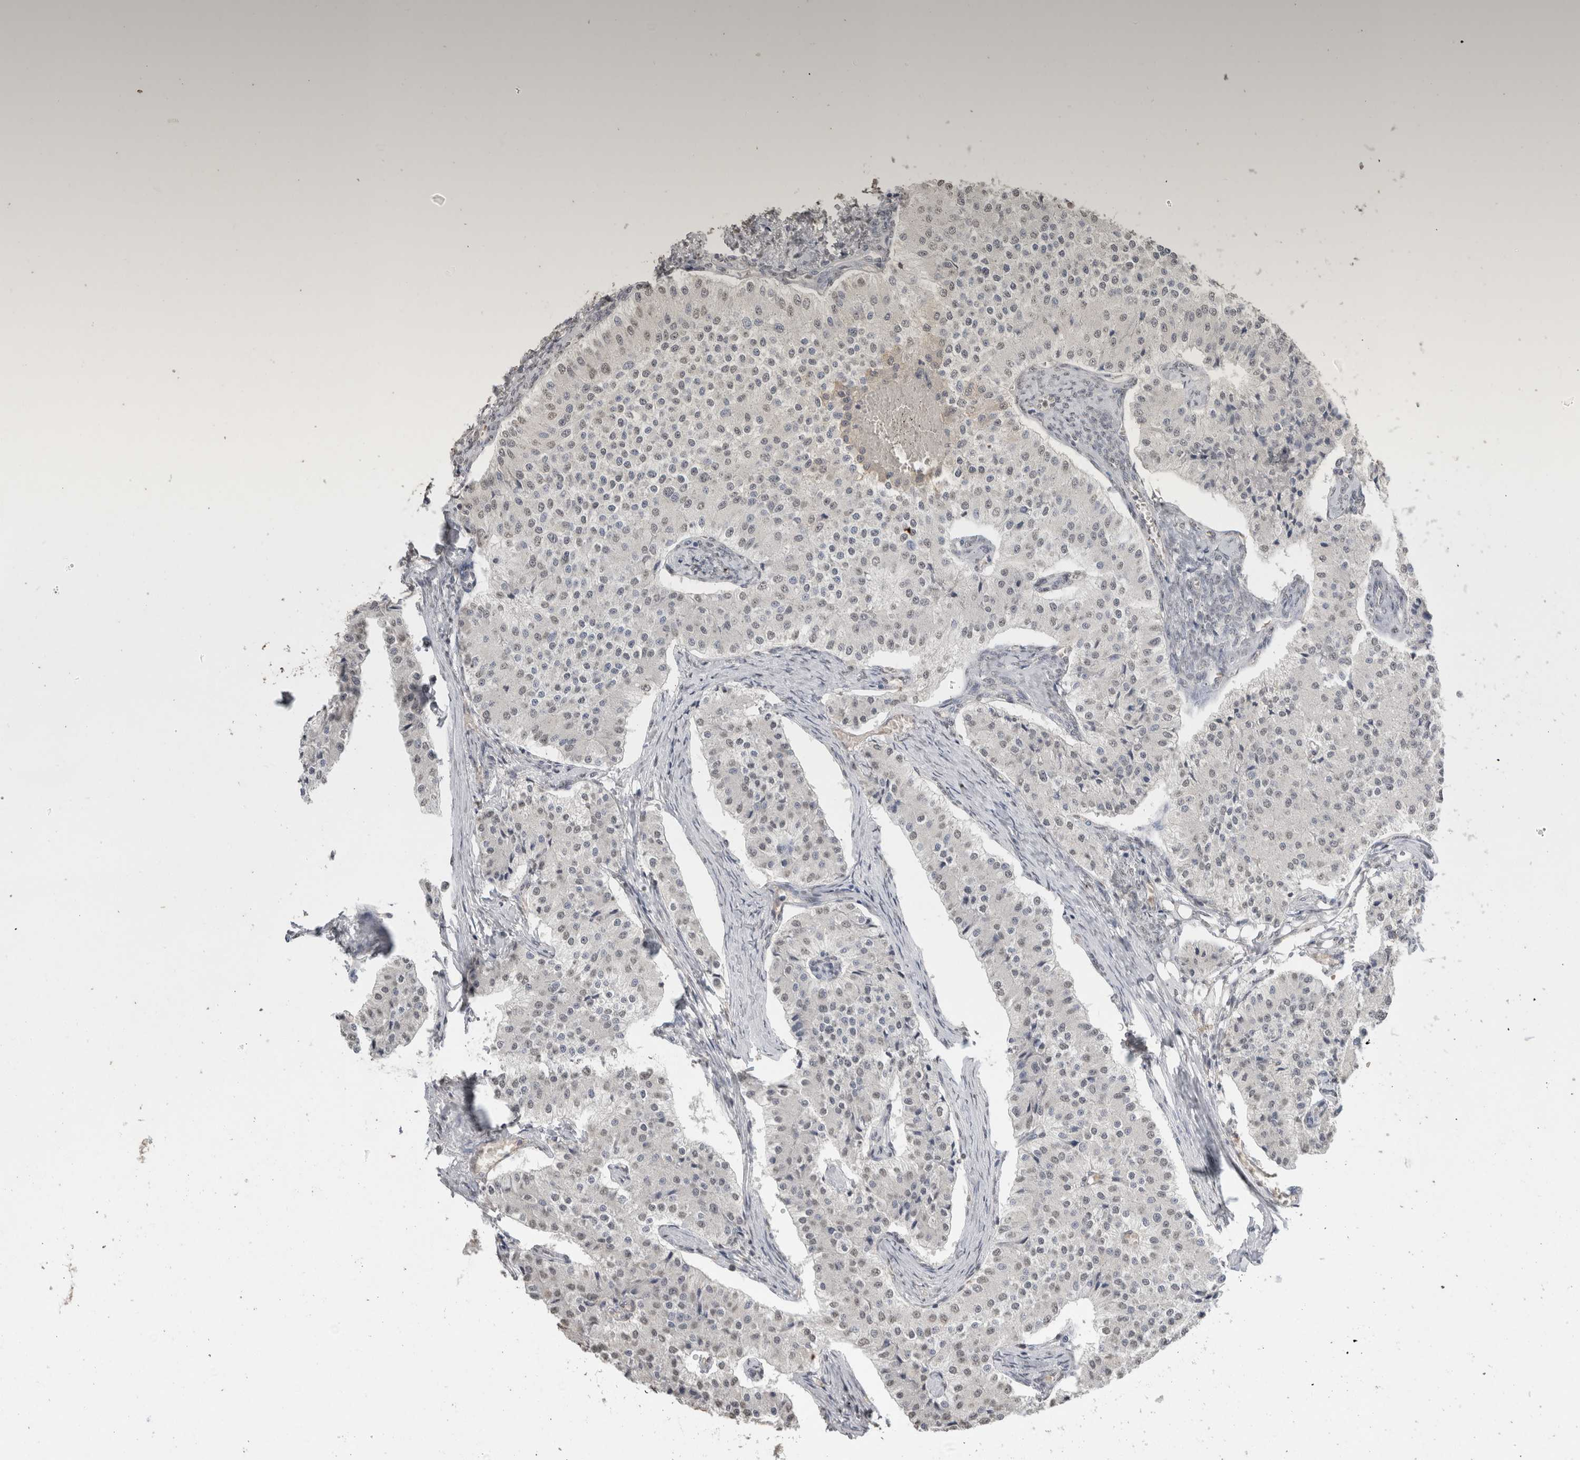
{"staining": {"intensity": "weak", "quantity": "<25%", "location": "nuclear"}, "tissue": "carcinoid", "cell_type": "Tumor cells", "image_type": "cancer", "snomed": [{"axis": "morphology", "description": "Carcinoid, malignant, NOS"}, {"axis": "topography", "description": "Colon"}], "caption": "Immunohistochemistry photomicrograph of carcinoid (malignant) stained for a protein (brown), which displays no staining in tumor cells.", "gene": "LGALS2", "patient": {"sex": "female", "age": 52}}